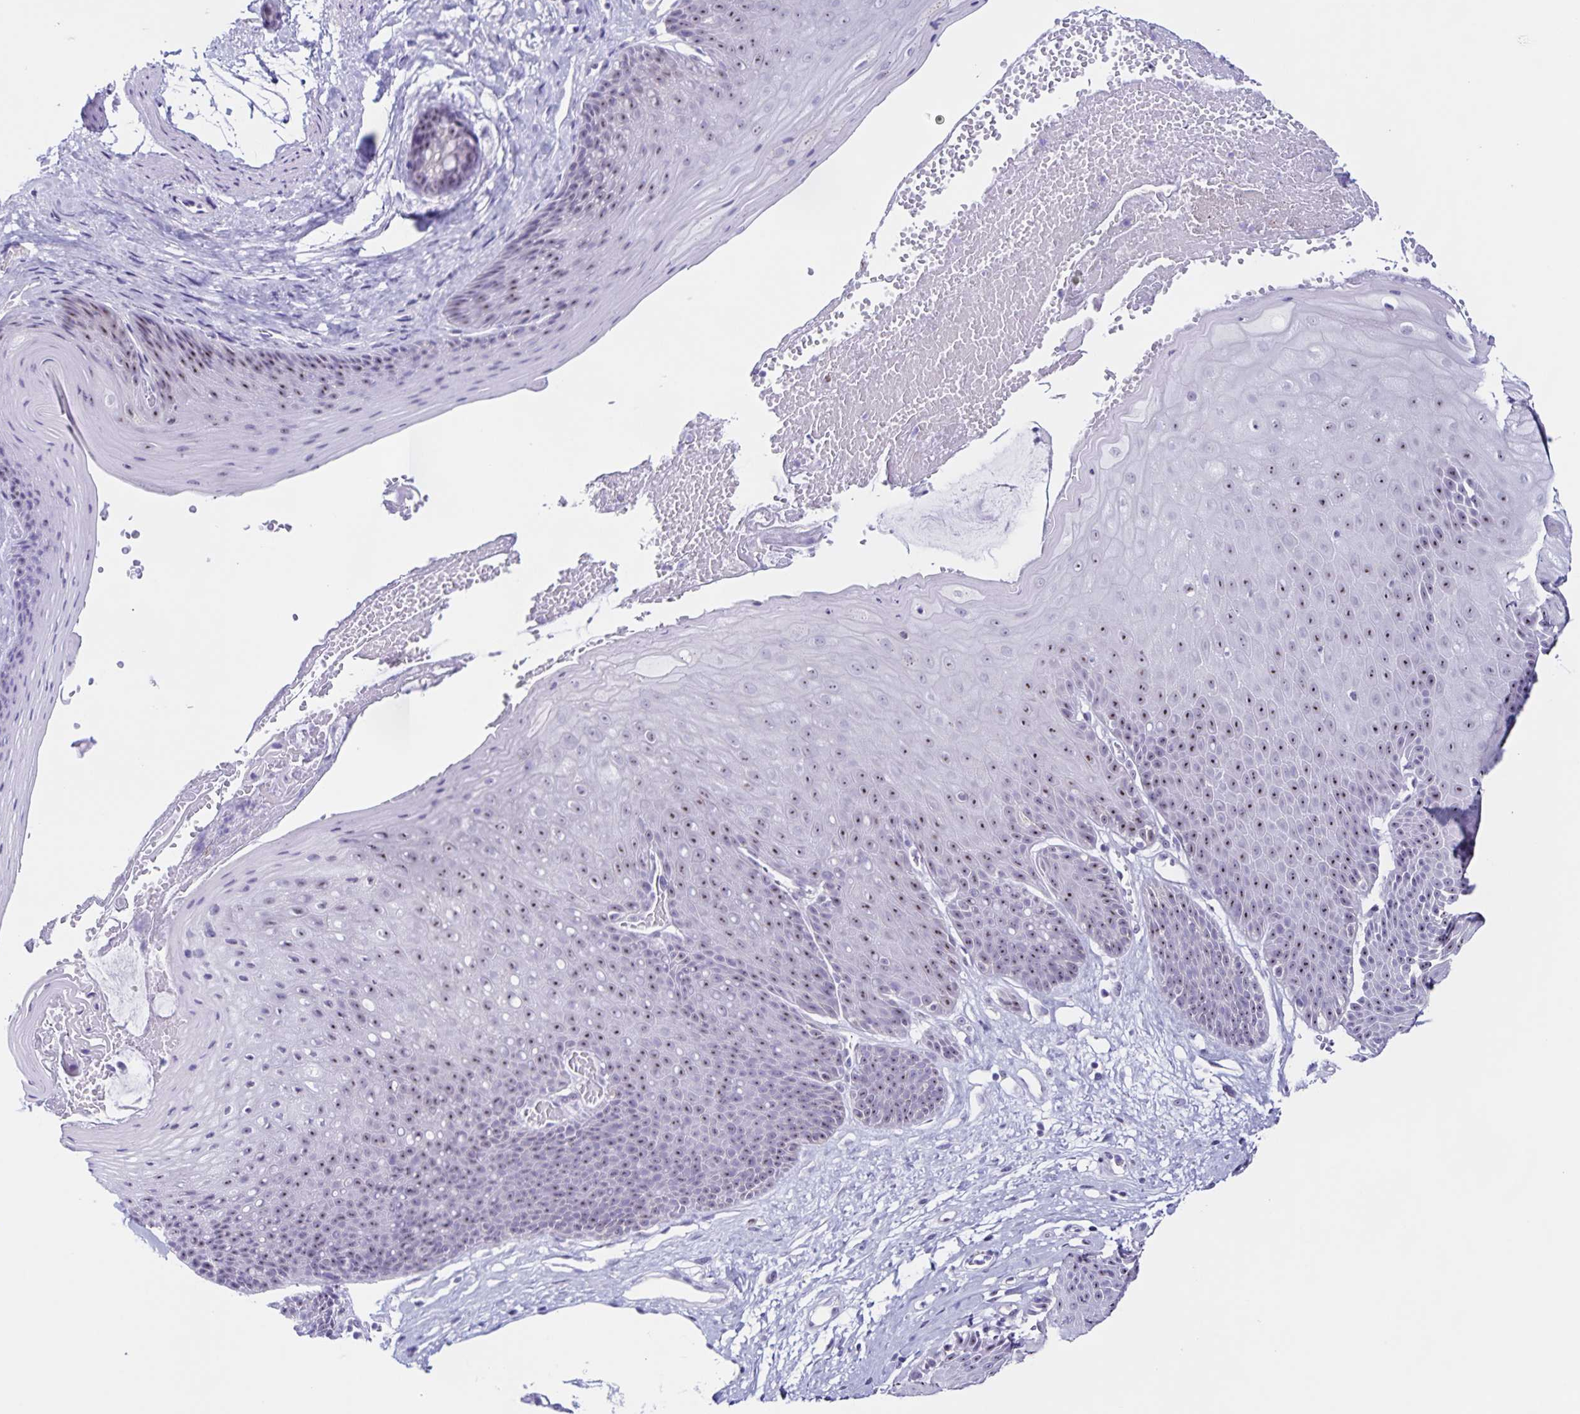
{"staining": {"intensity": "moderate", "quantity": "25%-75%", "location": "nuclear"}, "tissue": "skin", "cell_type": "Epidermal cells", "image_type": "normal", "snomed": [{"axis": "morphology", "description": "Normal tissue, NOS"}, {"axis": "topography", "description": "Anal"}], "caption": "Protein expression analysis of unremarkable skin reveals moderate nuclear expression in approximately 25%-75% of epidermal cells. The protein is stained brown, and the nuclei are stained in blue (DAB (3,3'-diaminobenzidine) IHC with brightfield microscopy, high magnification).", "gene": "FAM170A", "patient": {"sex": "male", "age": 53}}